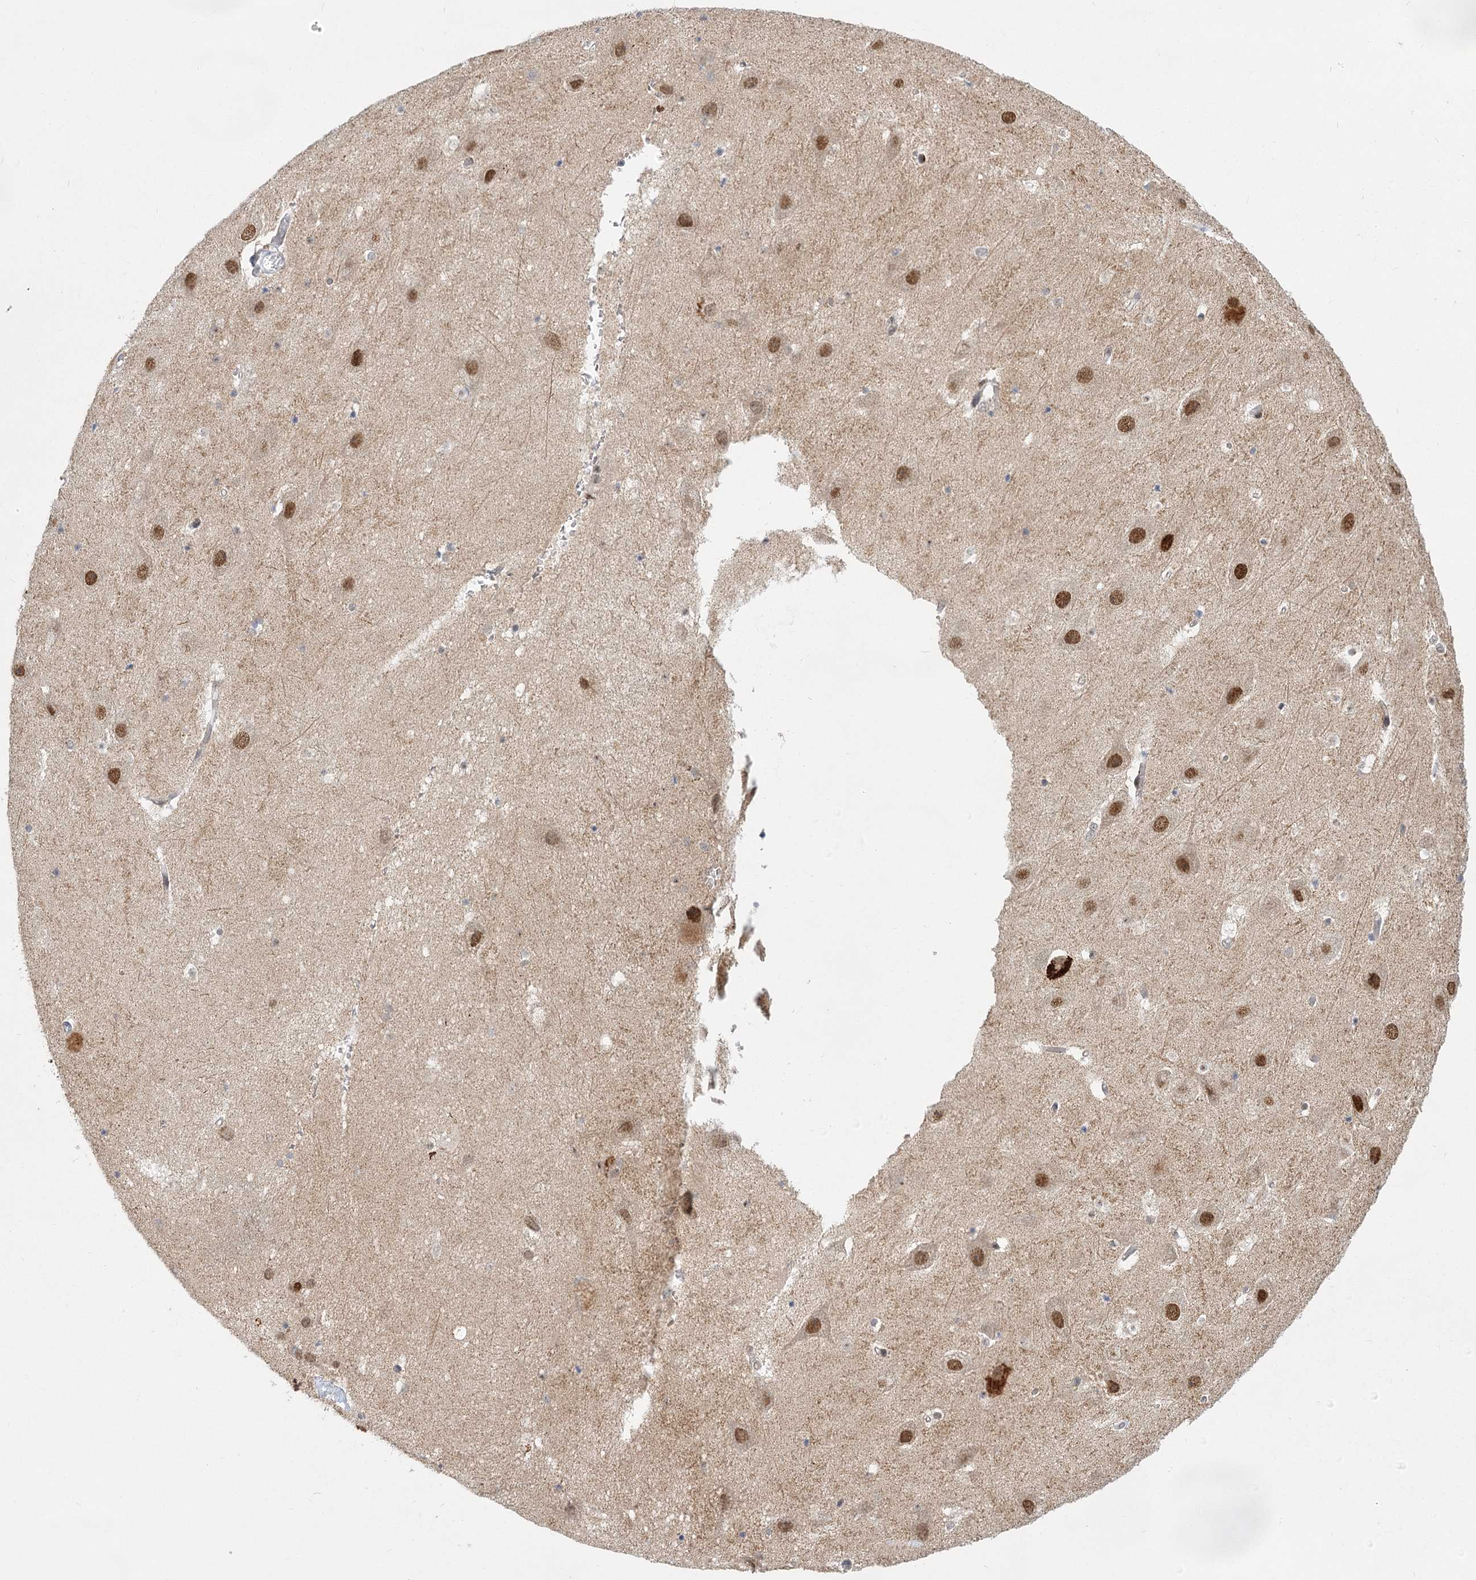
{"staining": {"intensity": "negative", "quantity": "none", "location": "none"}, "tissue": "hippocampus", "cell_type": "Glial cells", "image_type": "normal", "snomed": [{"axis": "morphology", "description": "Normal tissue, NOS"}, {"axis": "topography", "description": "Hippocampus"}], "caption": "Immunohistochemical staining of benign hippocampus demonstrates no significant staining in glial cells.", "gene": "CIB4", "patient": {"sex": "female", "age": 52}}